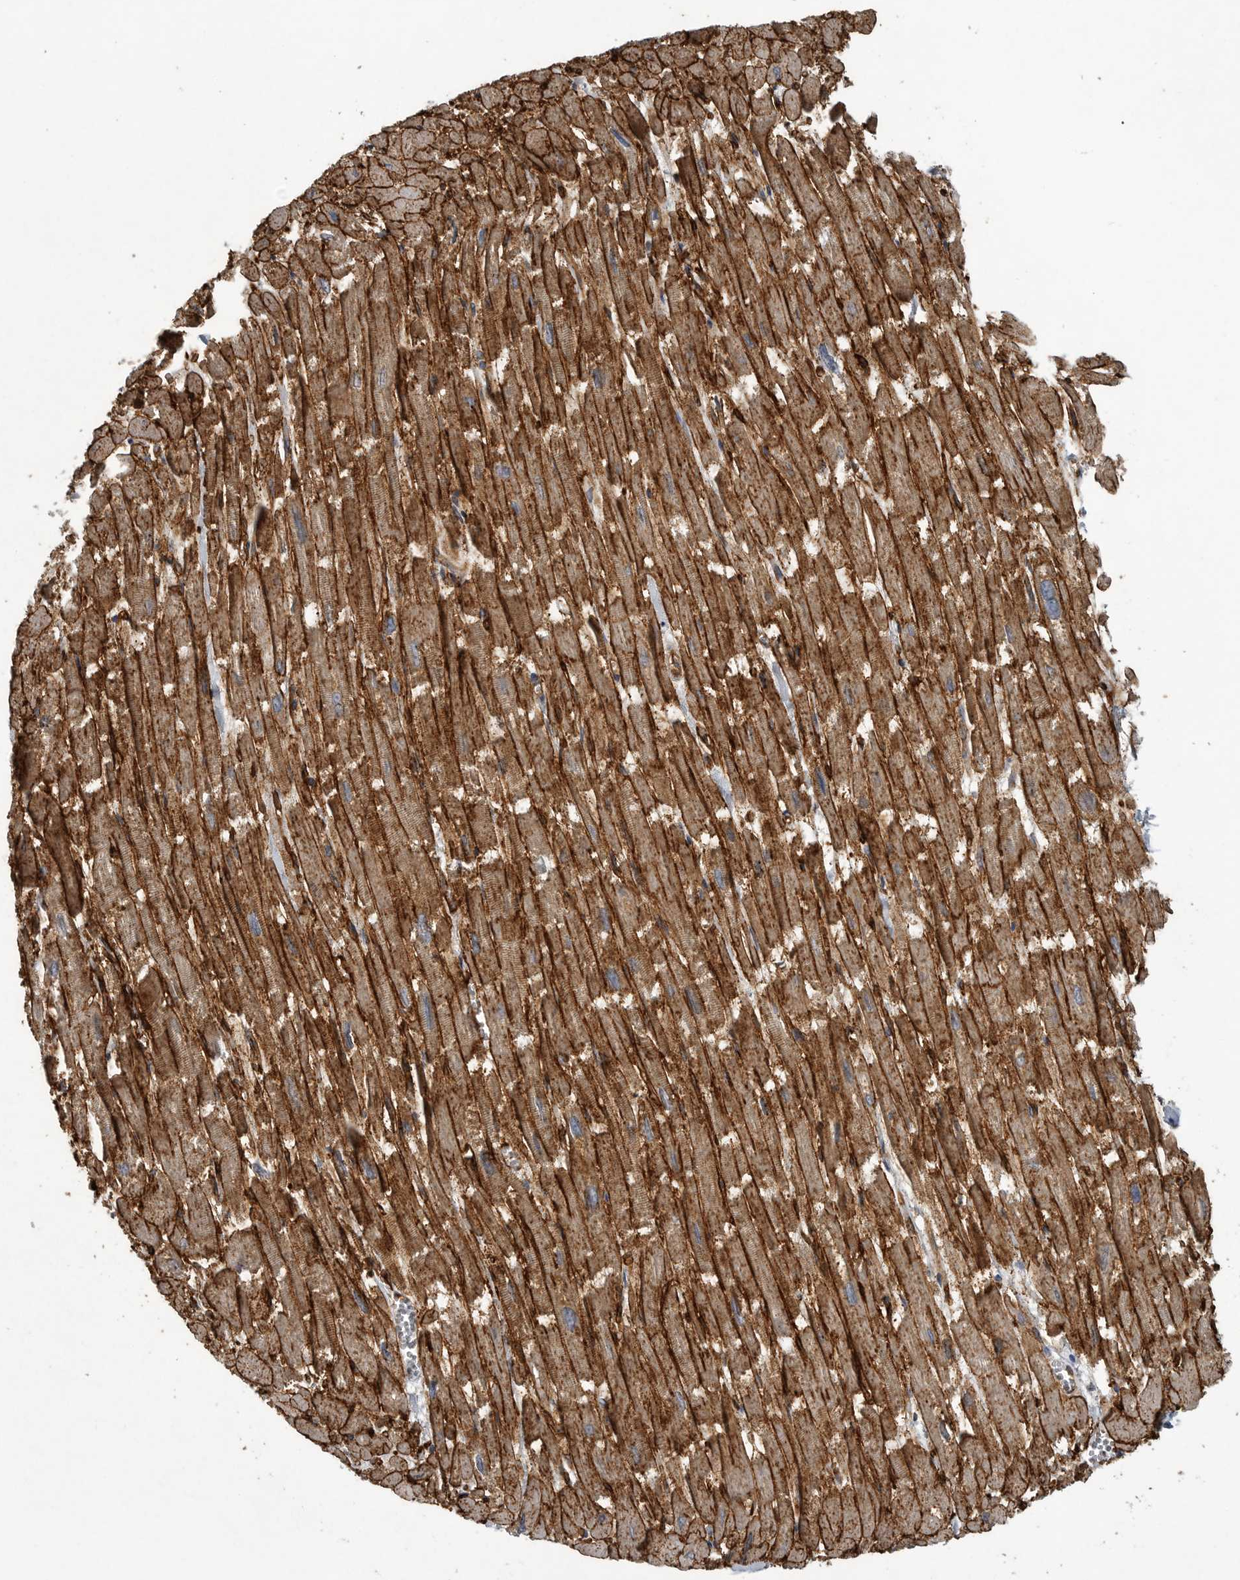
{"staining": {"intensity": "strong", "quantity": ">75%", "location": "cytoplasmic/membranous"}, "tissue": "heart muscle", "cell_type": "Cardiomyocytes", "image_type": "normal", "snomed": [{"axis": "morphology", "description": "Normal tissue, NOS"}, {"axis": "topography", "description": "Heart"}], "caption": "Protein staining exhibits strong cytoplasmic/membranous staining in approximately >75% of cardiomyocytes in unremarkable heart muscle. (Stains: DAB (3,3'-diaminobenzidine) in brown, nuclei in blue, Microscopy: brightfield microscopy at high magnification).", "gene": "MINPP1", "patient": {"sex": "male", "age": 54}}